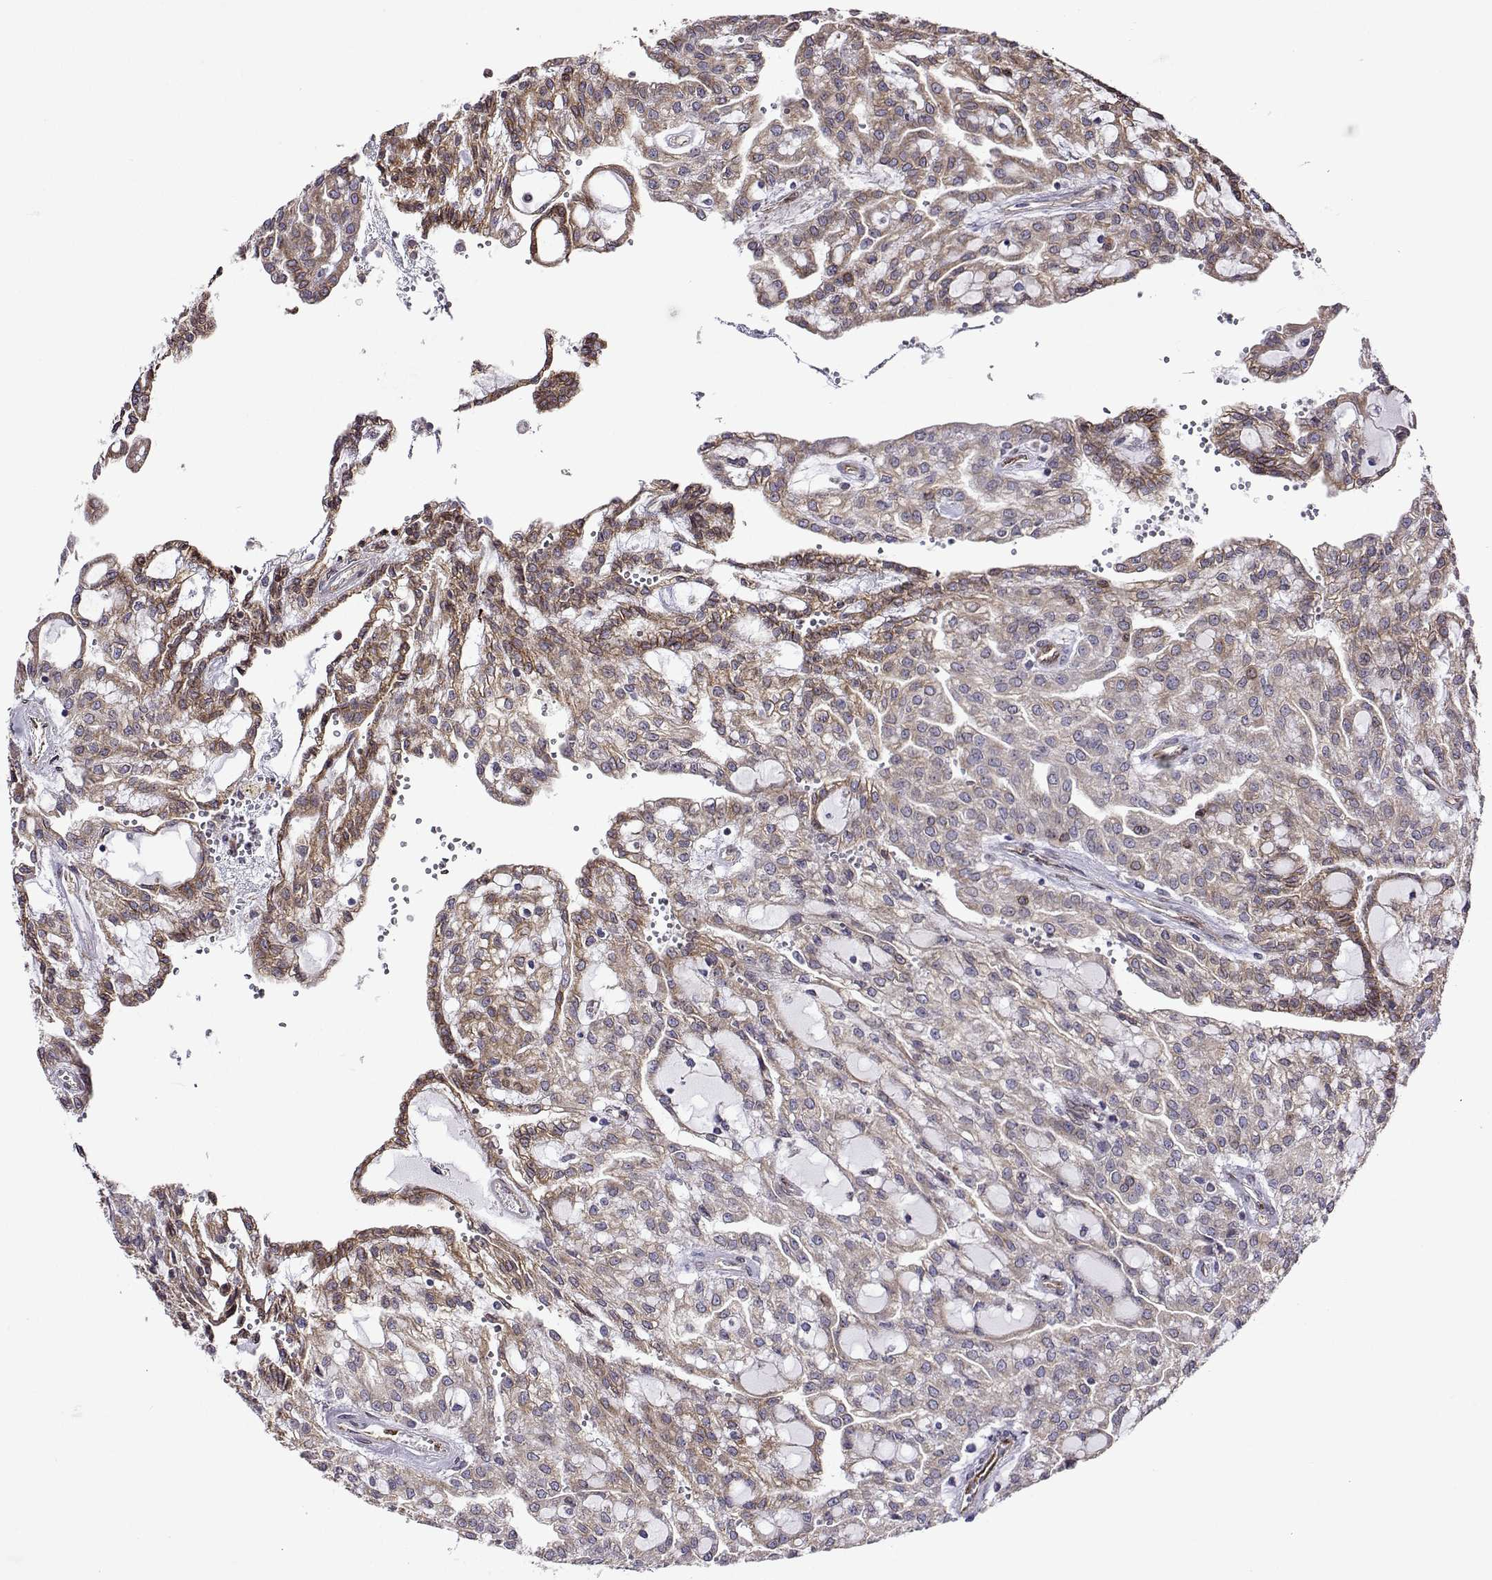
{"staining": {"intensity": "weak", "quantity": "25%-75%", "location": "cytoplasmic/membranous"}, "tissue": "renal cancer", "cell_type": "Tumor cells", "image_type": "cancer", "snomed": [{"axis": "morphology", "description": "Adenocarcinoma, NOS"}, {"axis": "topography", "description": "Kidney"}], "caption": "The image demonstrates a brown stain indicating the presence of a protein in the cytoplasmic/membranous of tumor cells in adenocarcinoma (renal).", "gene": "PGRMC2", "patient": {"sex": "male", "age": 63}}